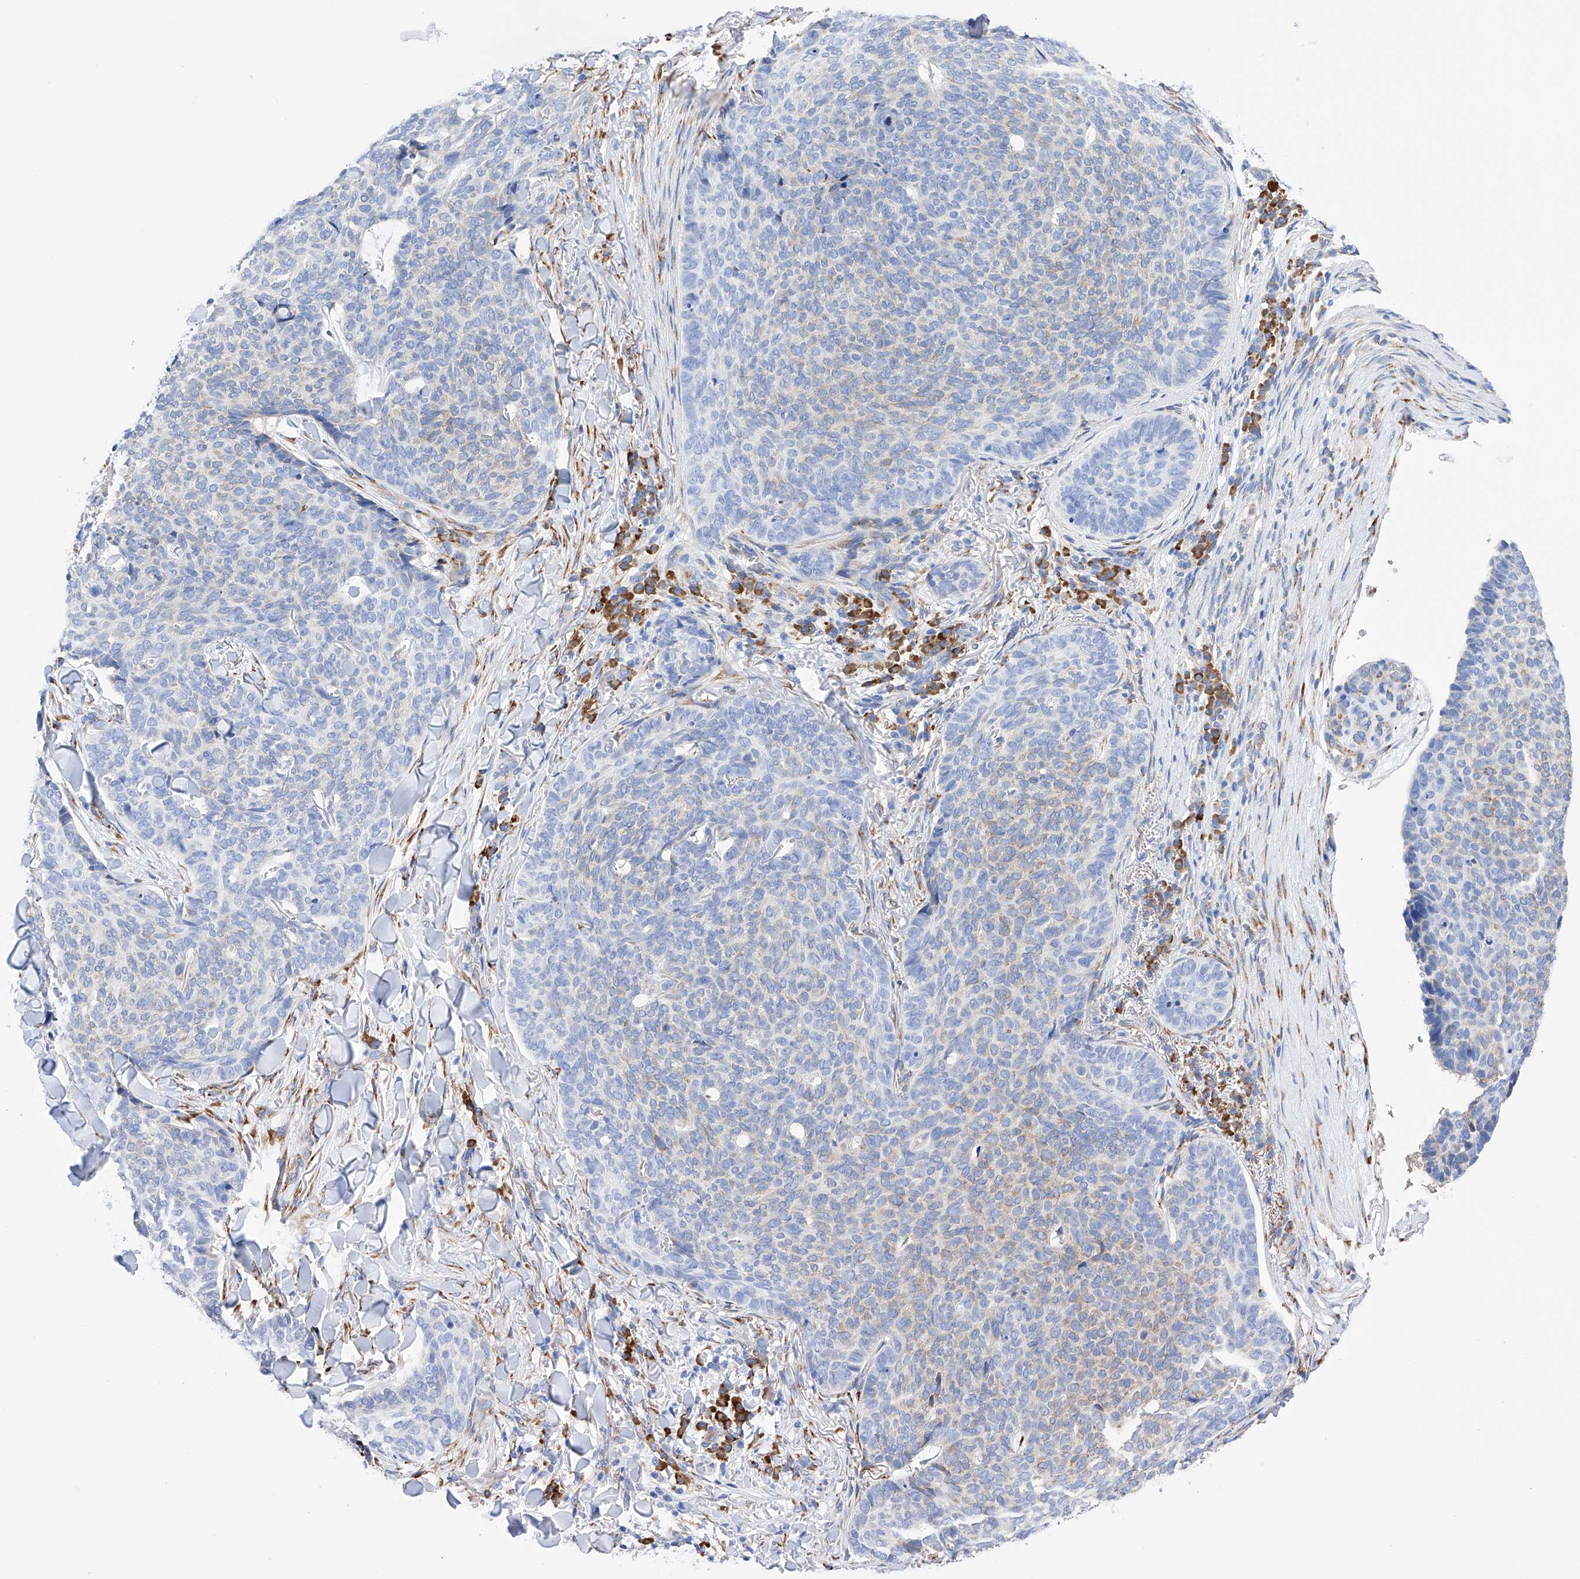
{"staining": {"intensity": "weak", "quantity": "<25%", "location": "cytoplasmic/membranous"}, "tissue": "skin cancer", "cell_type": "Tumor cells", "image_type": "cancer", "snomed": [{"axis": "morphology", "description": "Normal tissue, NOS"}, {"axis": "morphology", "description": "Basal cell carcinoma"}, {"axis": "topography", "description": "Skin"}], "caption": "This is a micrograph of immunohistochemistry (IHC) staining of skin cancer, which shows no staining in tumor cells.", "gene": "PDIA5", "patient": {"sex": "male", "age": 50}}